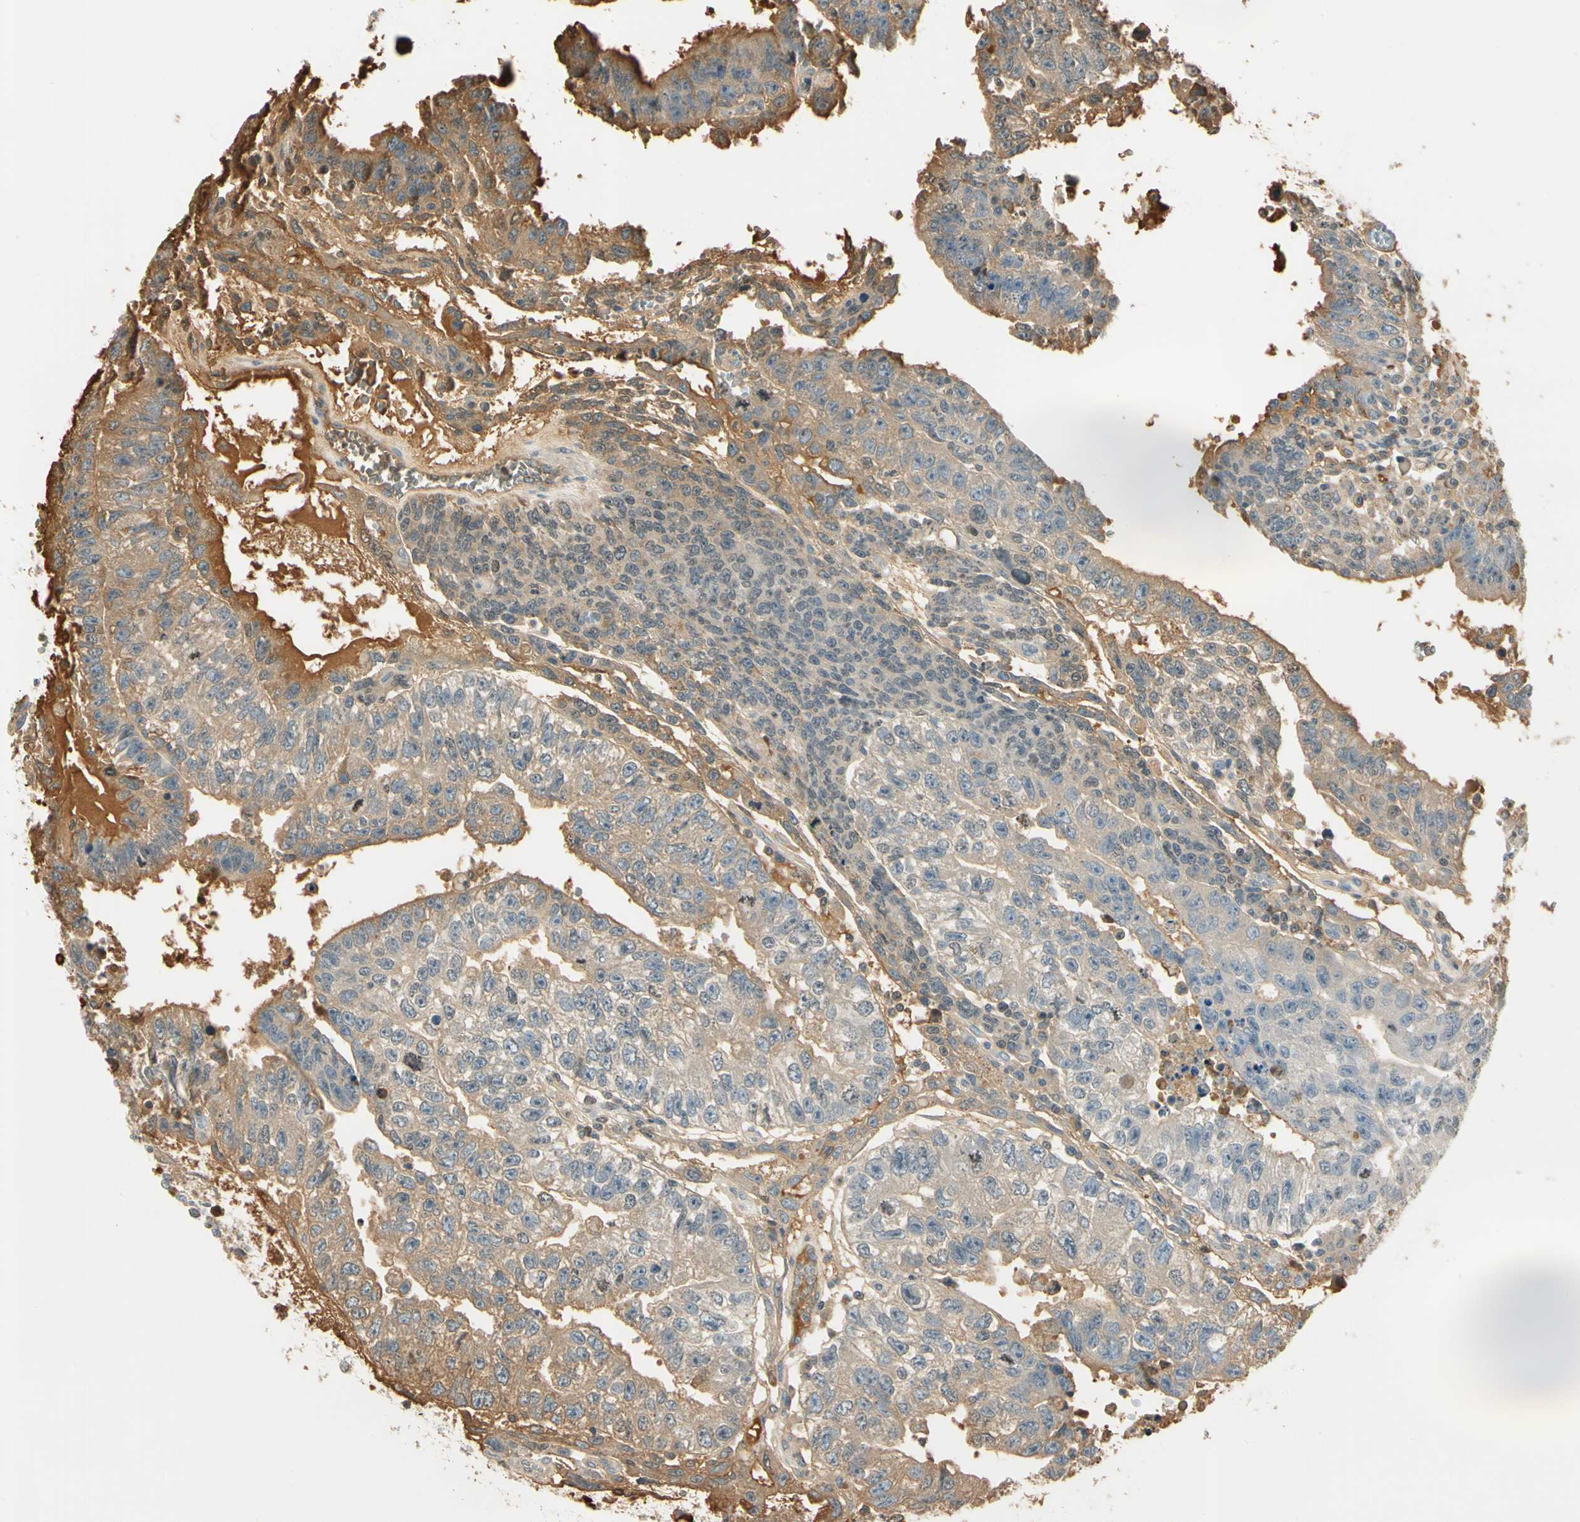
{"staining": {"intensity": "moderate", "quantity": ">75%", "location": "cytoplasmic/membranous"}, "tissue": "testis cancer", "cell_type": "Tumor cells", "image_type": "cancer", "snomed": [{"axis": "morphology", "description": "Seminoma, NOS"}, {"axis": "morphology", "description": "Carcinoma, Embryonal, NOS"}, {"axis": "topography", "description": "Testis"}], "caption": "Moderate cytoplasmic/membranous protein expression is seen in approximately >75% of tumor cells in testis cancer. The staining was performed using DAB, with brown indicating positive protein expression. Nuclei are stained blue with hematoxylin.", "gene": "LAMB3", "patient": {"sex": "male", "age": 52}}